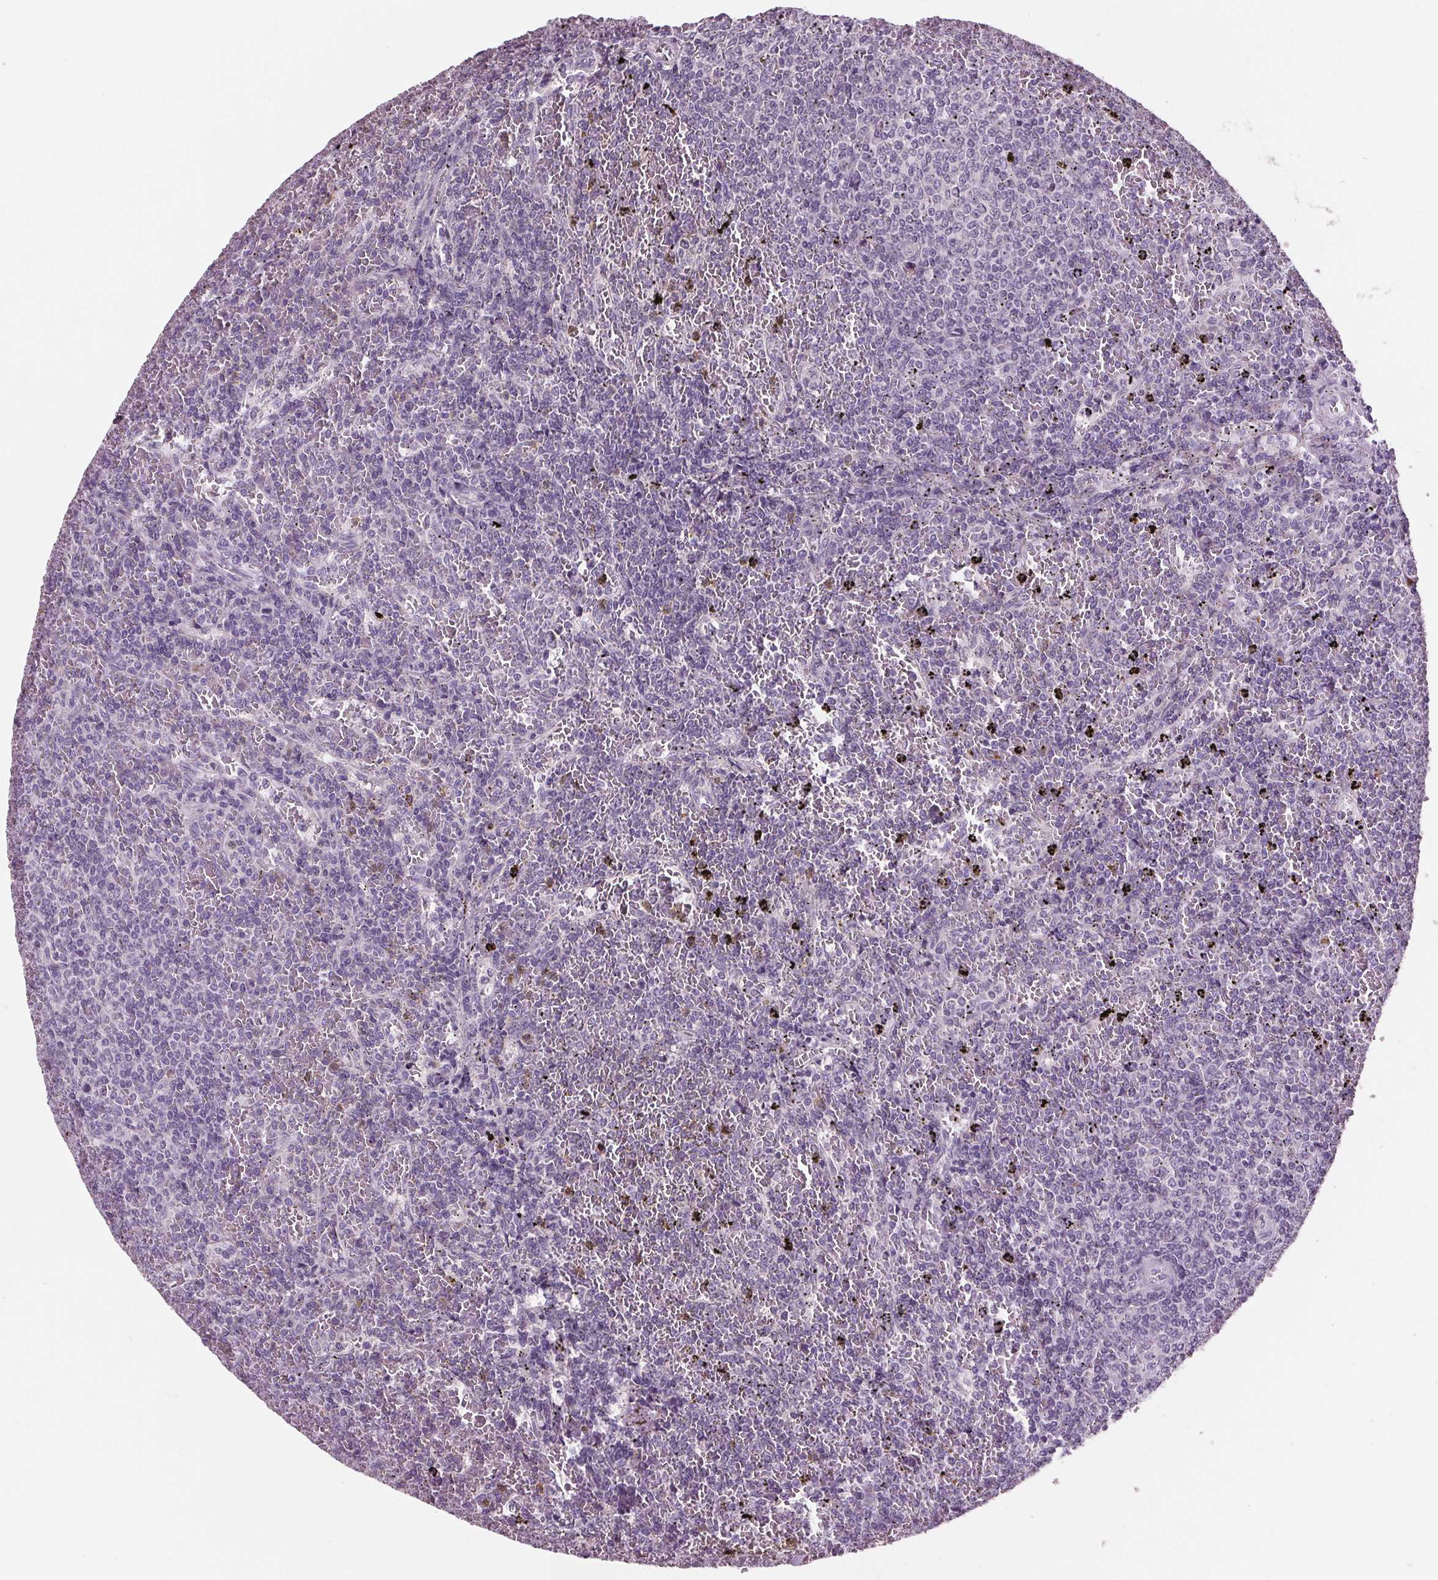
{"staining": {"intensity": "negative", "quantity": "none", "location": "none"}, "tissue": "lymphoma", "cell_type": "Tumor cells", "image_type": "cancer", "snomed": [{"axis": "morphology", "description": "Malignant lymphoma, non-Hodgkin's type, Low grade"}, {"axis": "topography", "description": "Spleen"}], "caption": "Lymphoma was stained to show a protein in brown. There is no significant positivity in tumor cells.", "gene": "C6", "patient": {"sex": "female", "age": 77}}